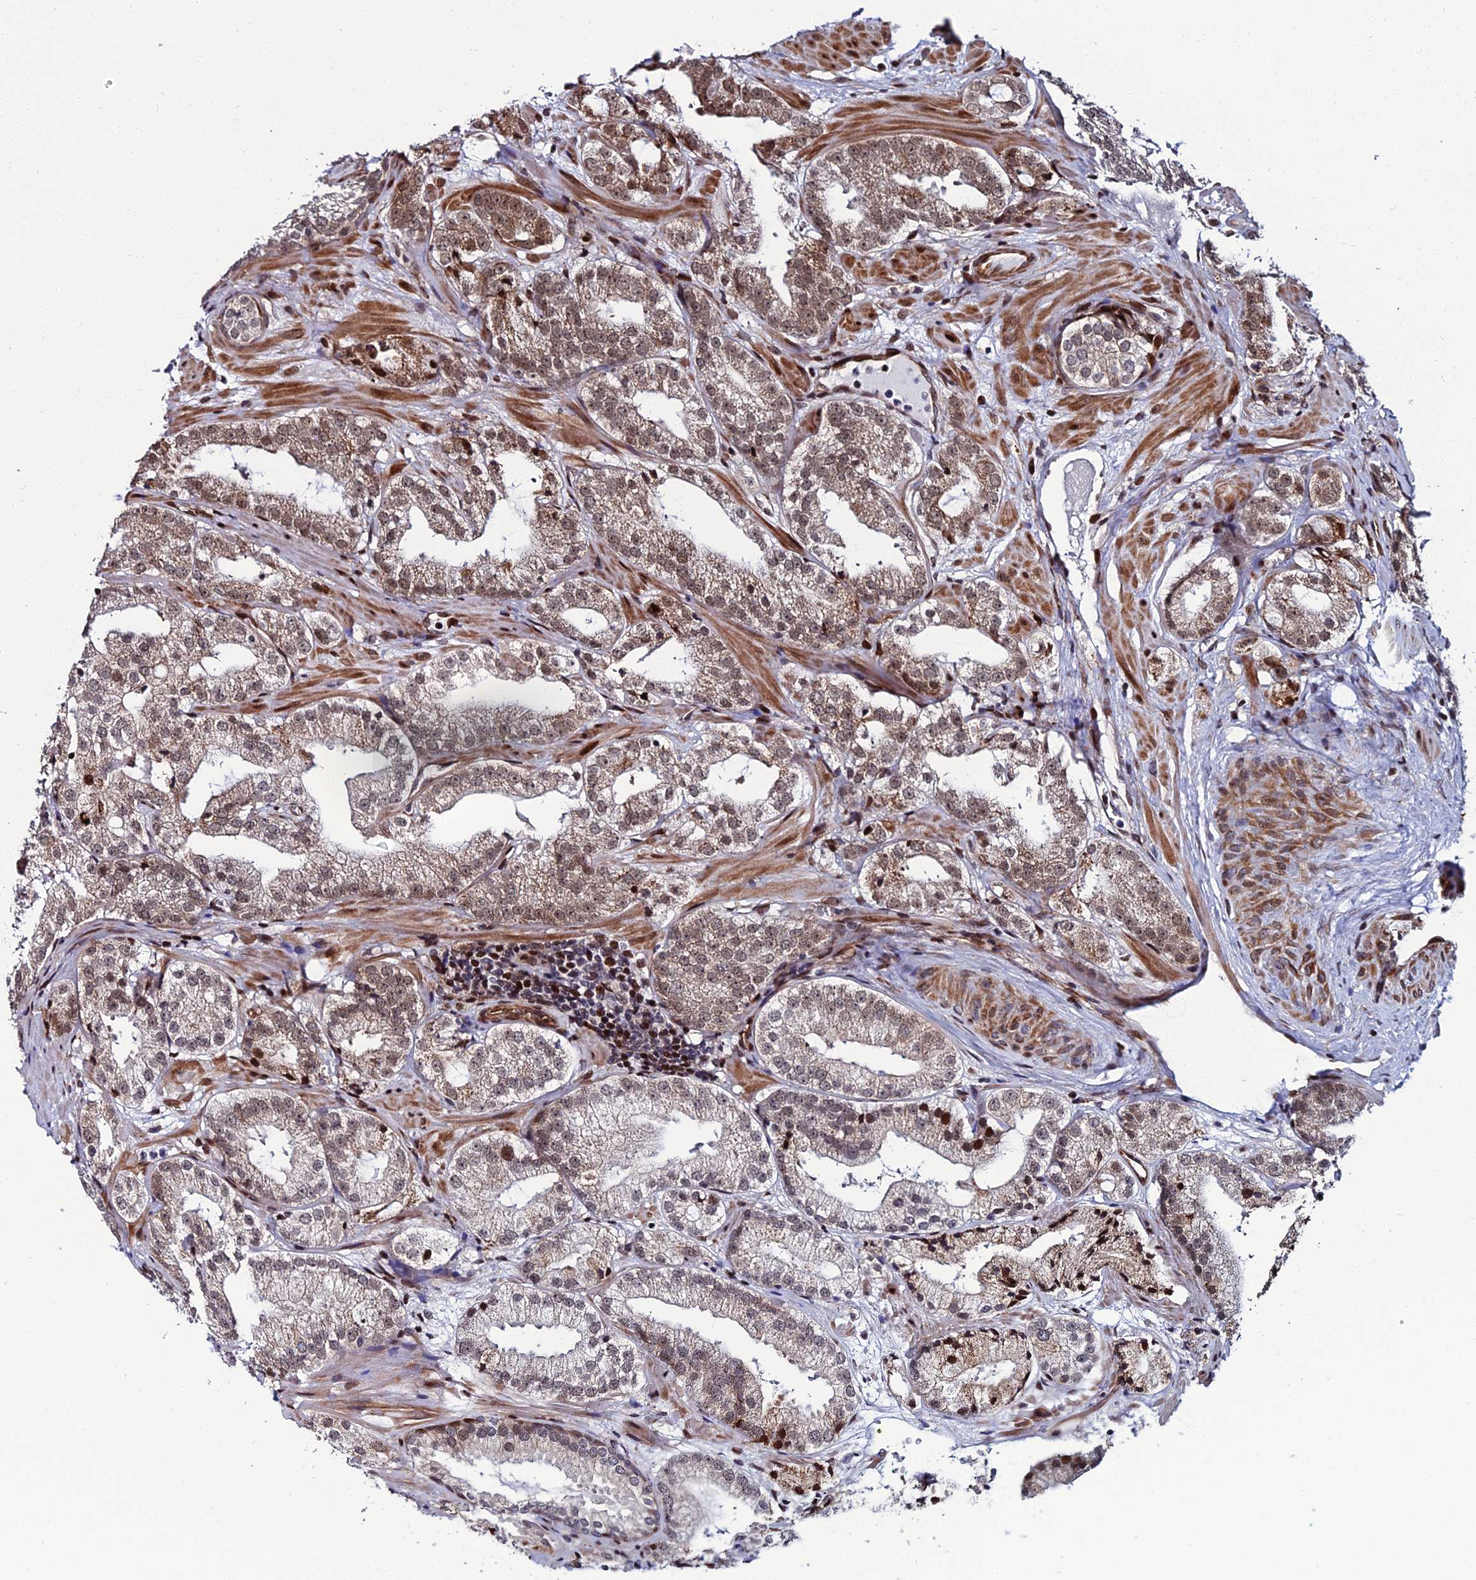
{"staining": {"intensity": "moderate", "quantity": ">75%", "location": "cytoplasmic/membranous,nuclear"}, "tissue": "prostate cancer", "cell_type": "Tumor cells", "image_type": "cancer", "snomed": [{"axis": "morphology", "description": "Adenocarcinoma, Low grade"}, {"axis": "topography", "description": "Prostate"}], "caption": "Immunohistochemical staining of human adenocarcinoma (low-grade) (prostate) reveals medium levels of moderate cytoplasmic/membranous and nuclear protein staining in about >75% of tumor cells.", "gene": "ZNF668", "patient": {"sex": "male", "age": 60}}